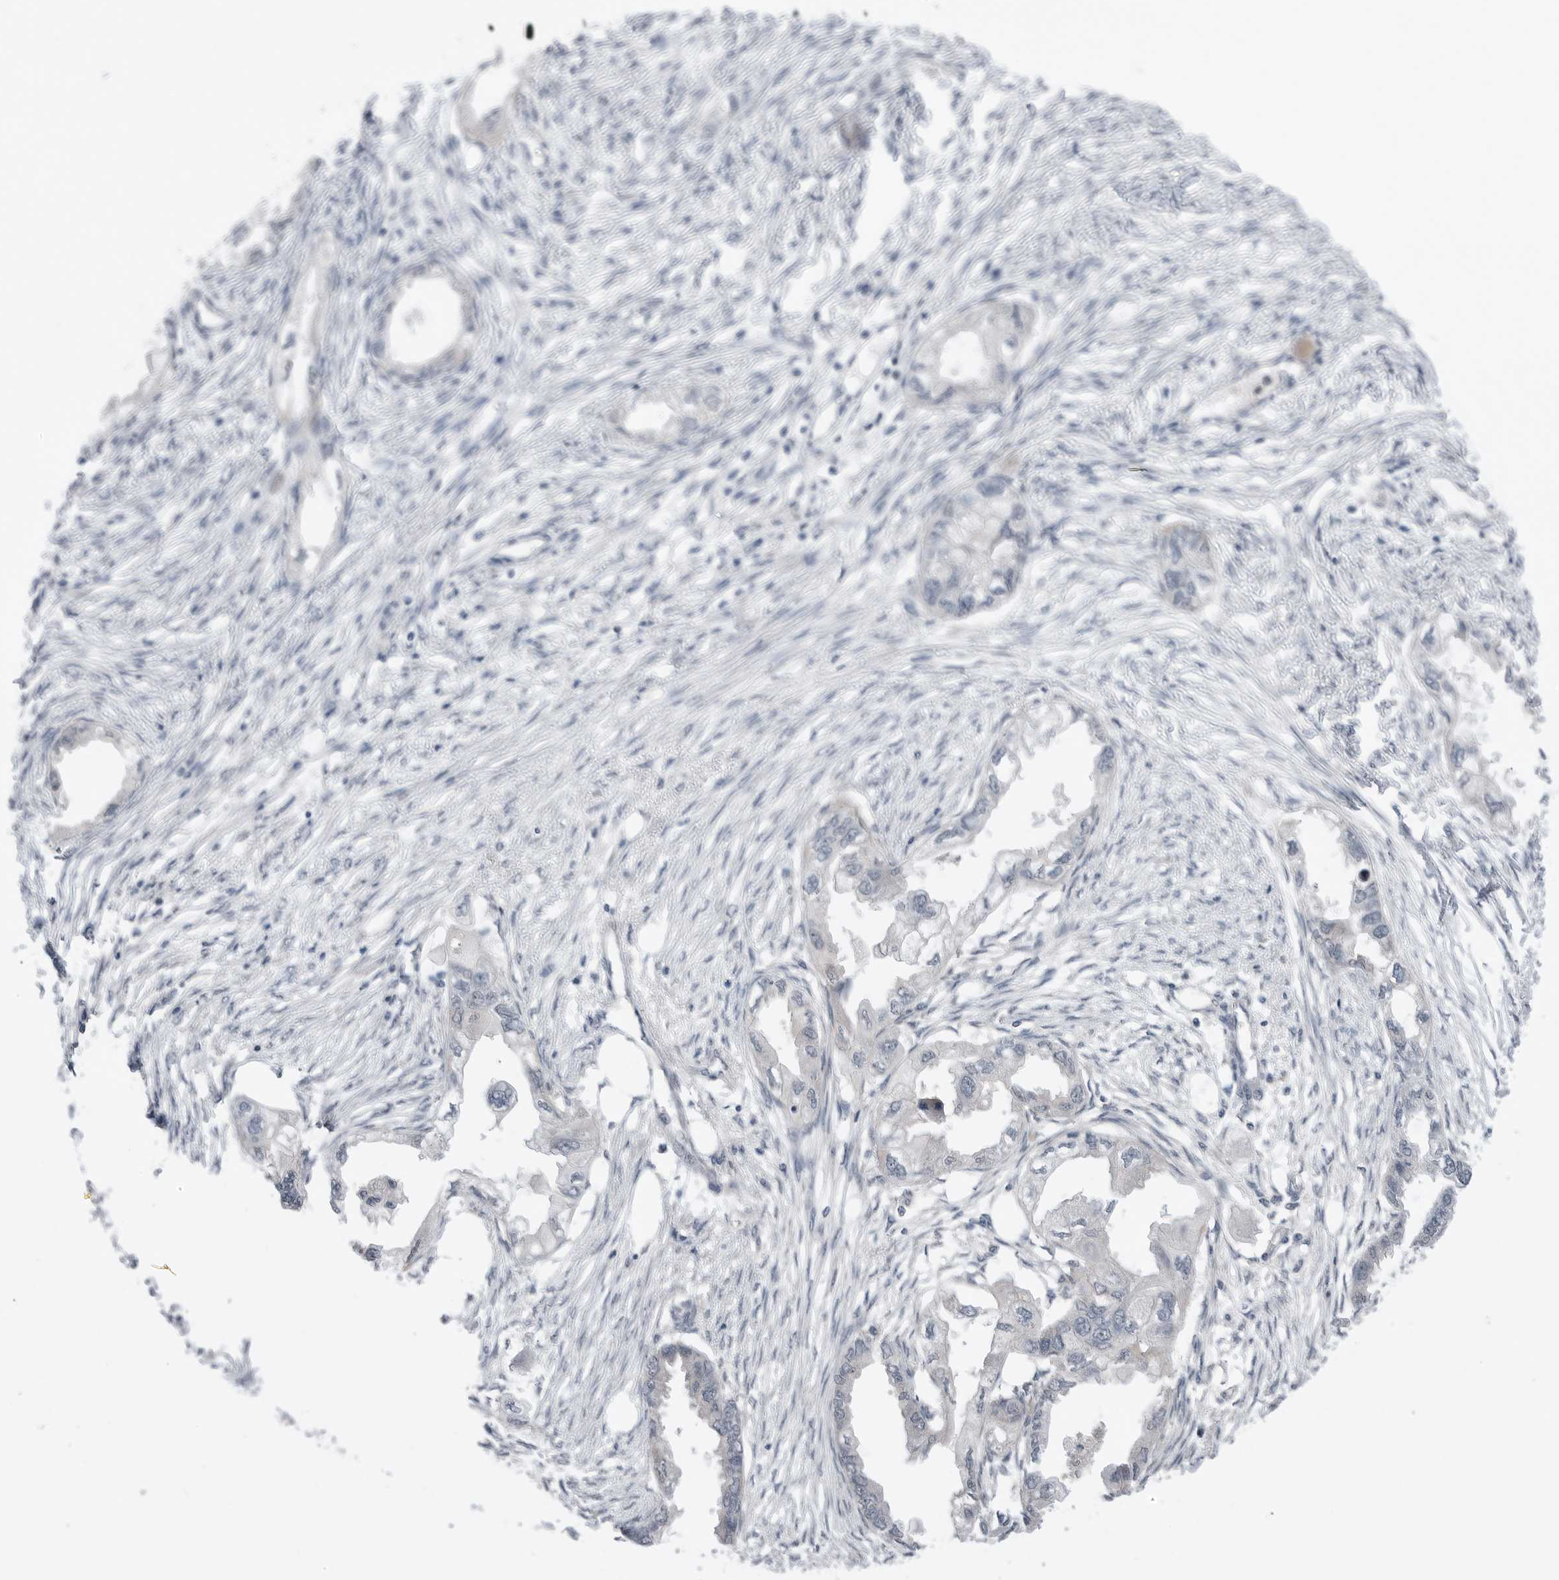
{"staining": {"intensity": "negative", "quantity": "none", "location": "none"}, "tissue": "endometrial cancer", "cell_type": "Tumor cells", "image_type": "cancer", "snomed": [{"axis": "morphology", "description": "Adenocarcinoma, NOS"}, {"axis": "morphology", "description": "Adenocarcinoma, metastatic, NOS"}, {"axis": "topography", "description": "Adipose tissue"}, {"axis": "topography", "description": "Endometrium"}], "caption": "A histopathology image of human endometrial cancer (metastatic adenocarcinoma) is negative for staining in tumor cells. Brightfield microscopy of IHC stained with DAB (3,3'-diaminobenzidine) (brown) and hematoxylin (blue), captured at high magnification.", "gene": "NTAQ1", "patient": {"sex": "female", "age": 67}}